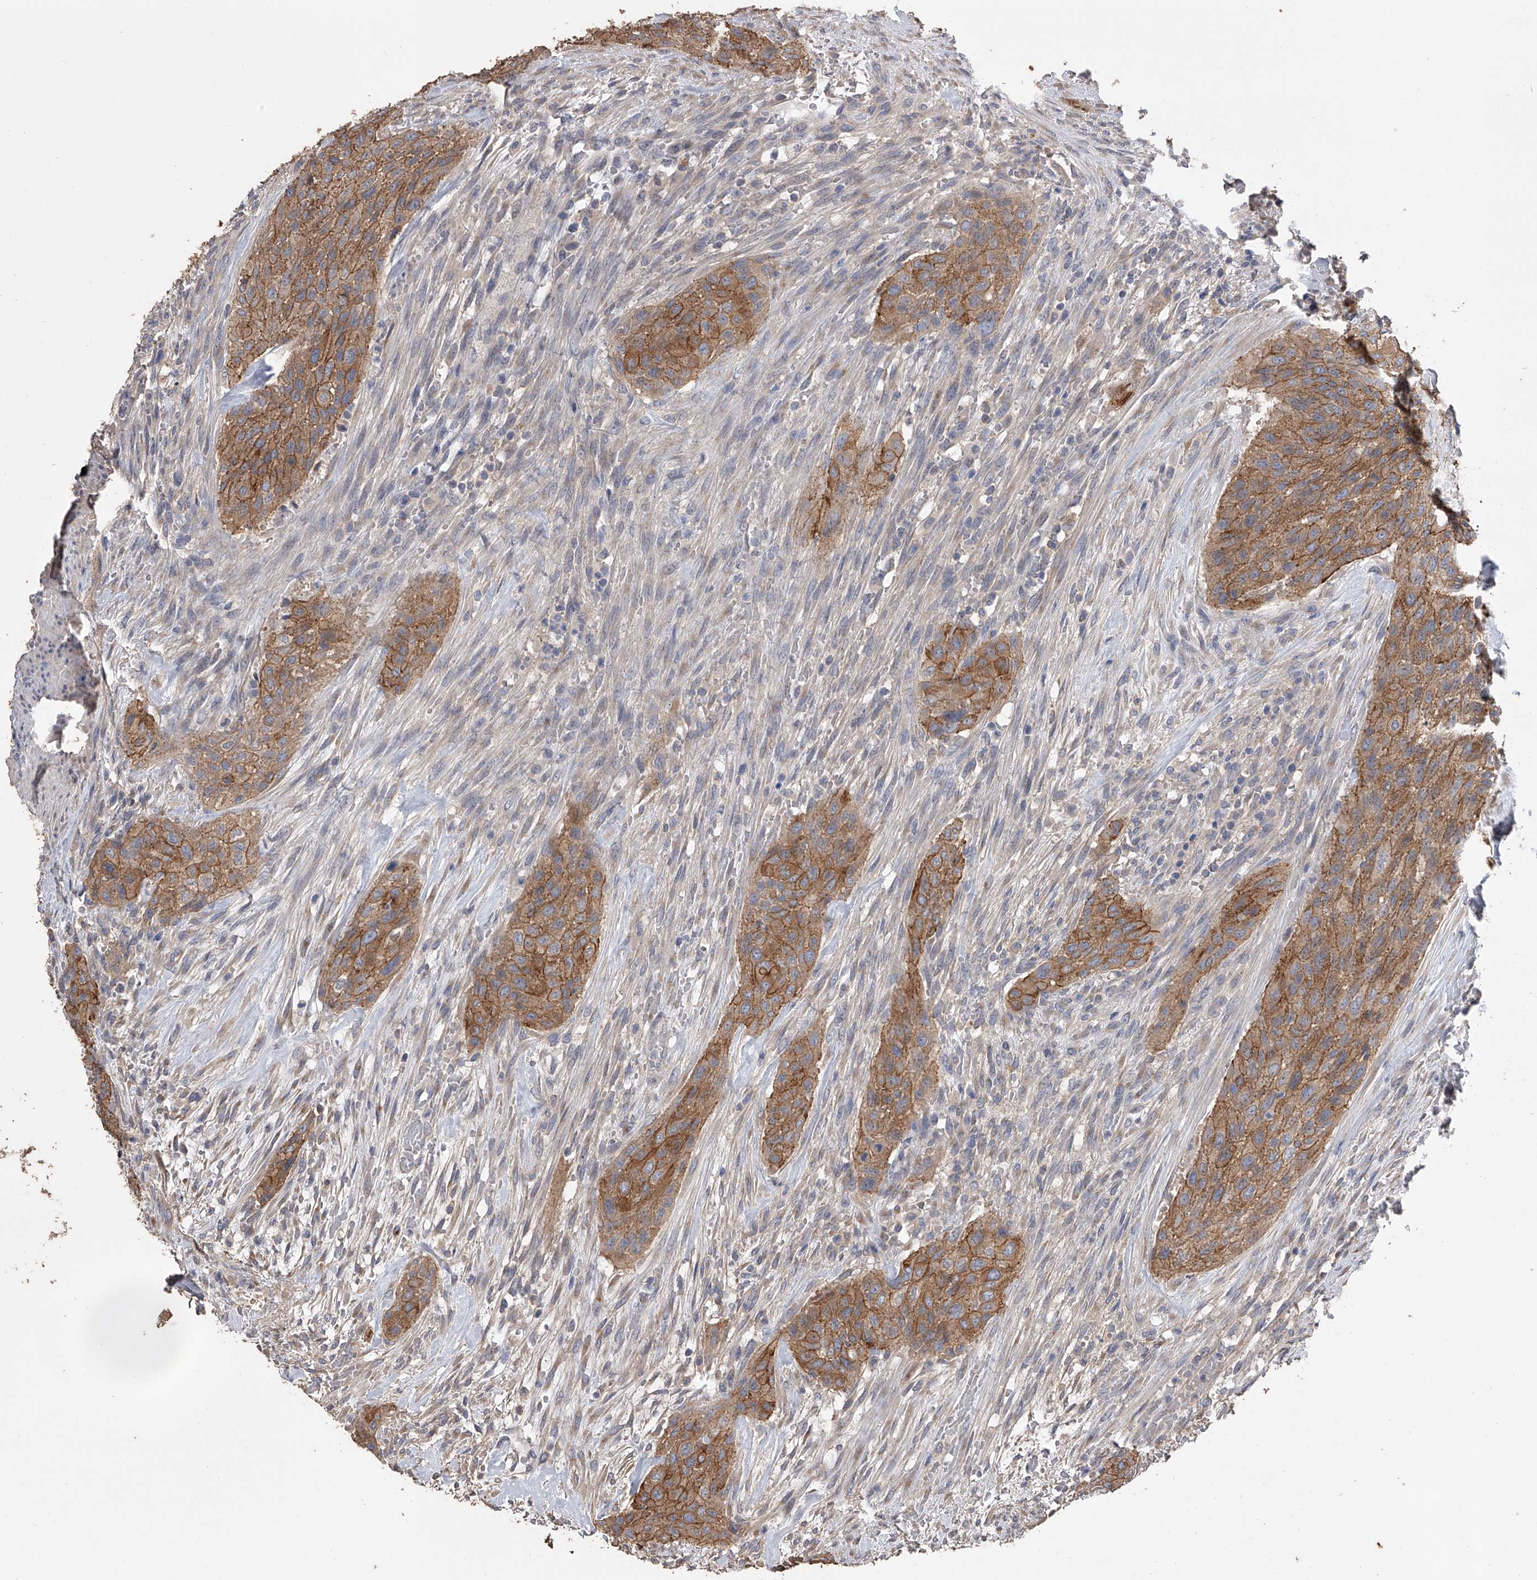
{"staining": {"intensity": "moderate", "quantity": ">75%", "location": "cytoplasmic/membranous"}, "tissue": "urothelial cancer", "cell_type": "Tumor cells", "image_type": "cancer", "snomed": [{"axis": "morphology", "description": "Urothelial carcinoma, High grade"}, {"axis": "topography", "description": "Urinary bladder"}], "caption": "Urothelial cancer stained with DAB immunohistochemistry (IHC) displays medium levels of moderate cytoplasmic/membranous positivity in about >75% of tumor cells.", "gene": "ZNF343", "patient": {"sex": "male", "age": 35}}